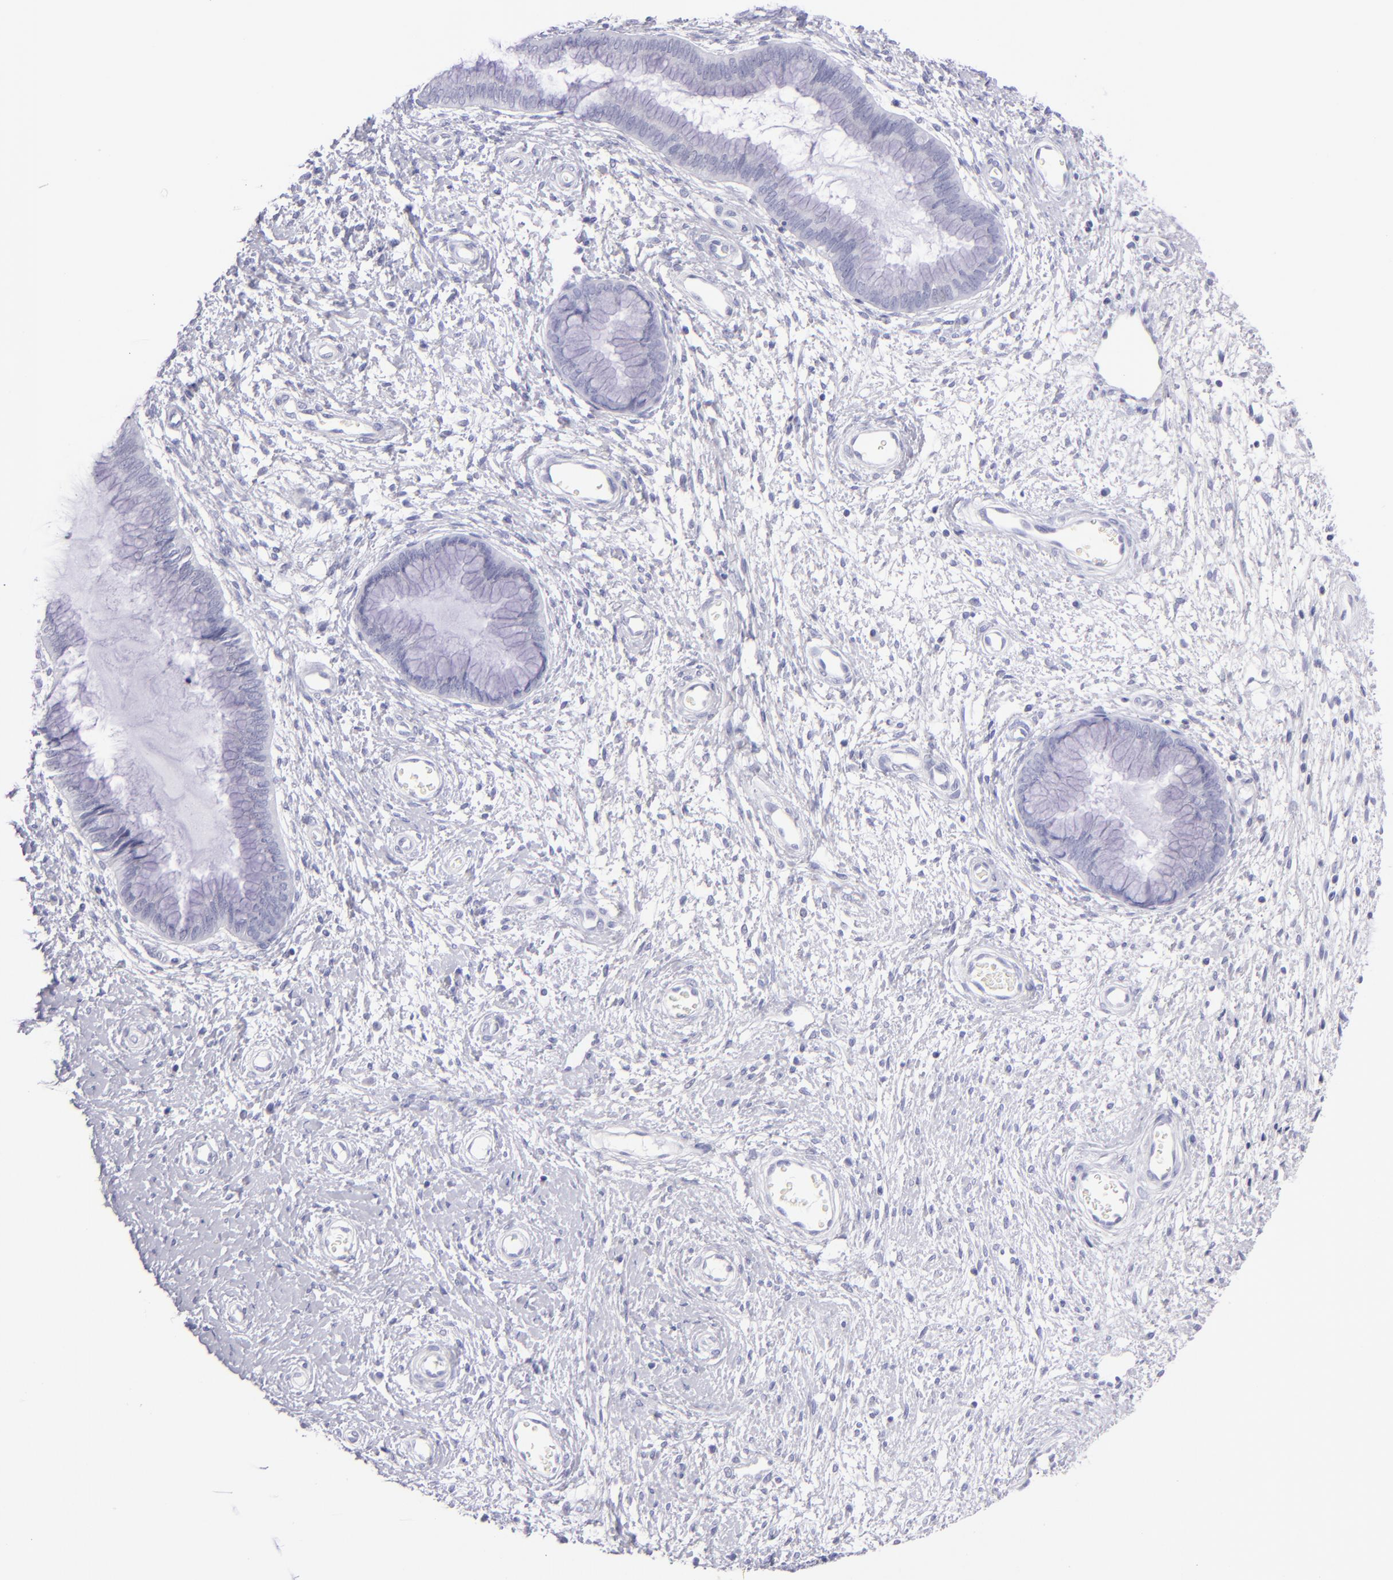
{"staining": {"intensity": "negative", "quantity": "none", "location": "none"}, "tissue": "cervix", "cell_type": "Glandular cells", "image_type": "normal", "snomed": [{"axis": "morphology", "description": "Normal tissue, NOS"}, {"axis": "topography", "description": "Cervix"}], "caption": "The micrograph reveals no significant staining in glandular cells of cervix.", "gene": "PRF1", "patient": {"sex": "female", "age": 55}}